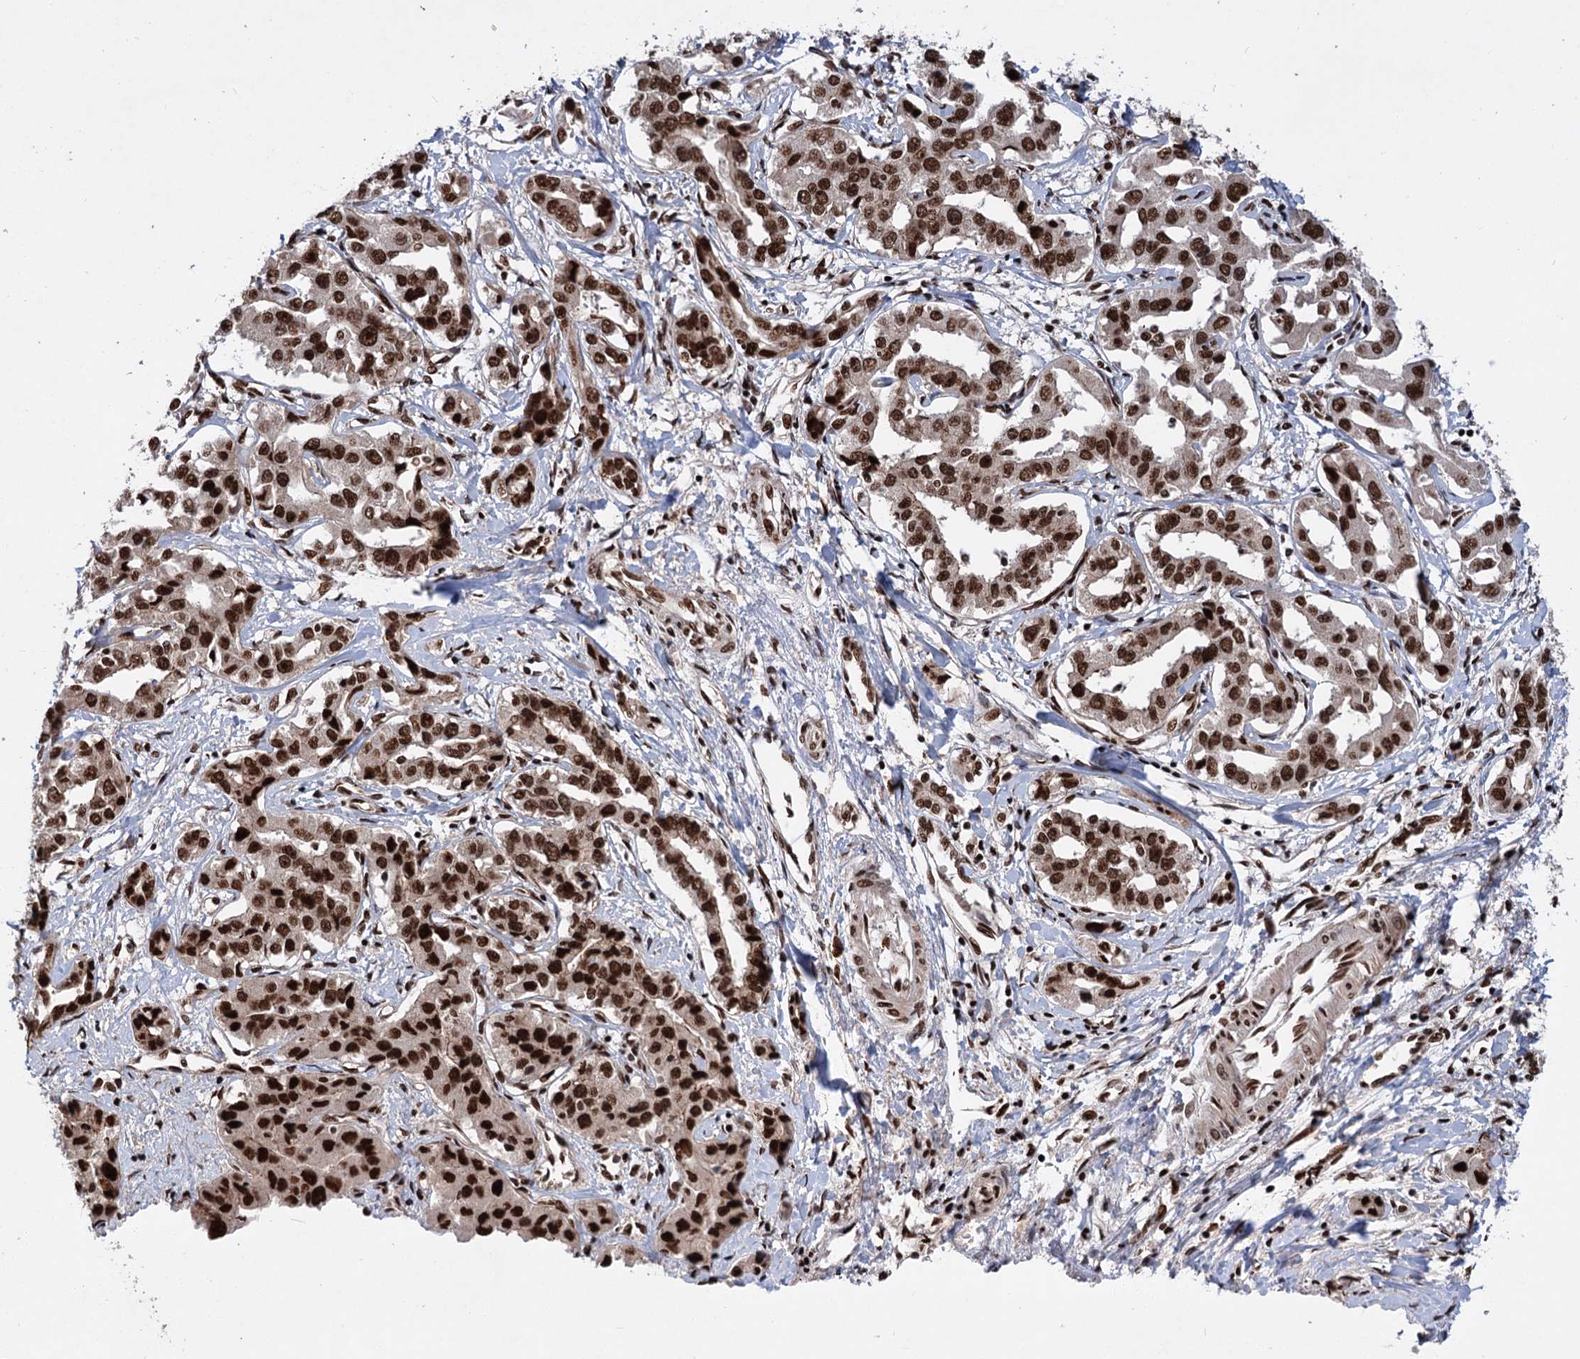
{"staining": {"intensity": "strong", "quantity": ">75%", "location": "nuclear"}, "tissue": "liver cancer", "cell_type": "Tumor cells", "image_type": "cancer", "snomed": [{"axis": "morphology", "description": "Cholangiocarcinoma"}, {"axis": "topography", "description": "Liver"}], "caption": "Immunohistochemical staining of human liver cancer demonstrates high levels of strong nuclear staining in about >75% of tumor cells.", "gene": "MAML1", "patient": {"sex": "male", "age": 59}}